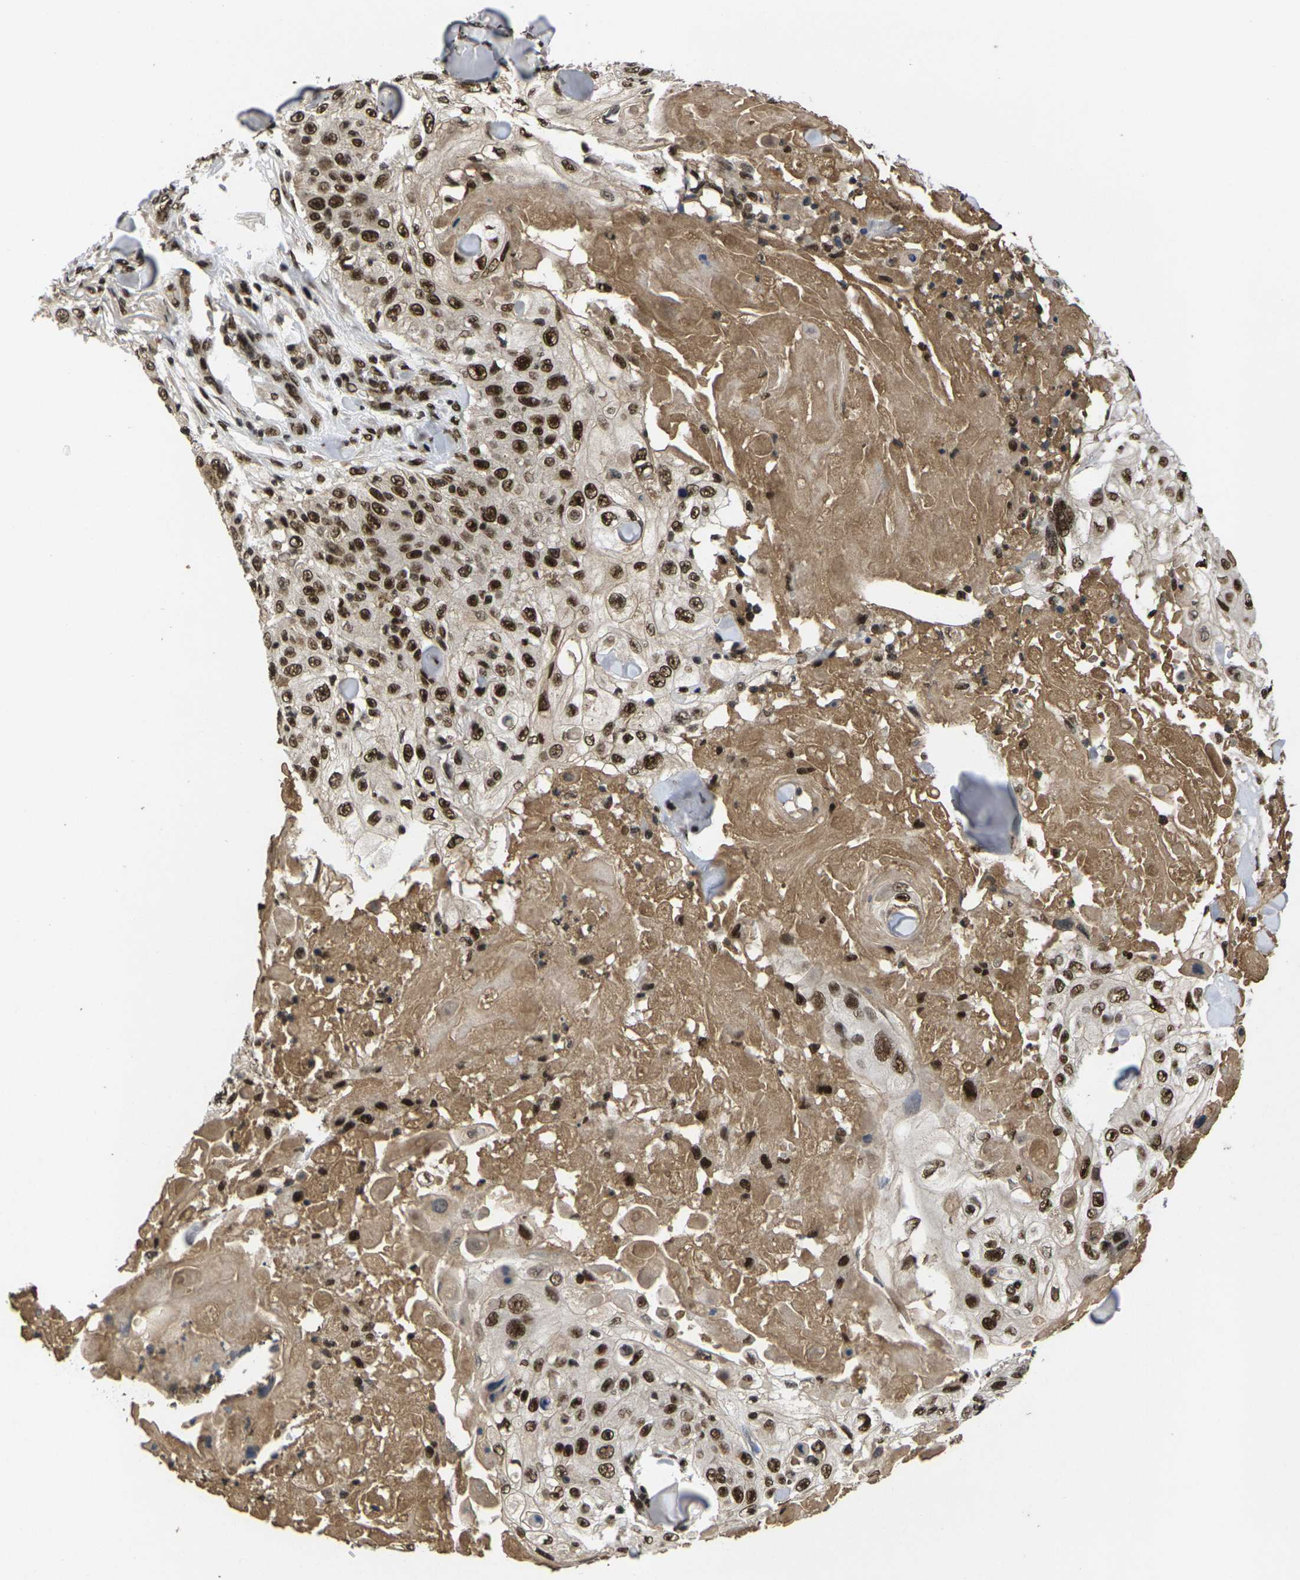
{"staining": {"intensity": "strong", "quantity": ">75%", "location": "nuclear"}, "tissue": "skin cancer", "cell_type": "Tumor cells", "image_type": "cancer", "snomed": [{"axis": "morphology", "description": "Squamous cell carcinoma, NOS"}, {"axis": "topography", "description": "Skin"}], "caption": "This is an image of immunohistochemistry staining of skin cancer, which shows strong expression in the nuclear of tumor cells.", "gene": "GTF2E1", "patient": {"sex": "male", "age": 86}}